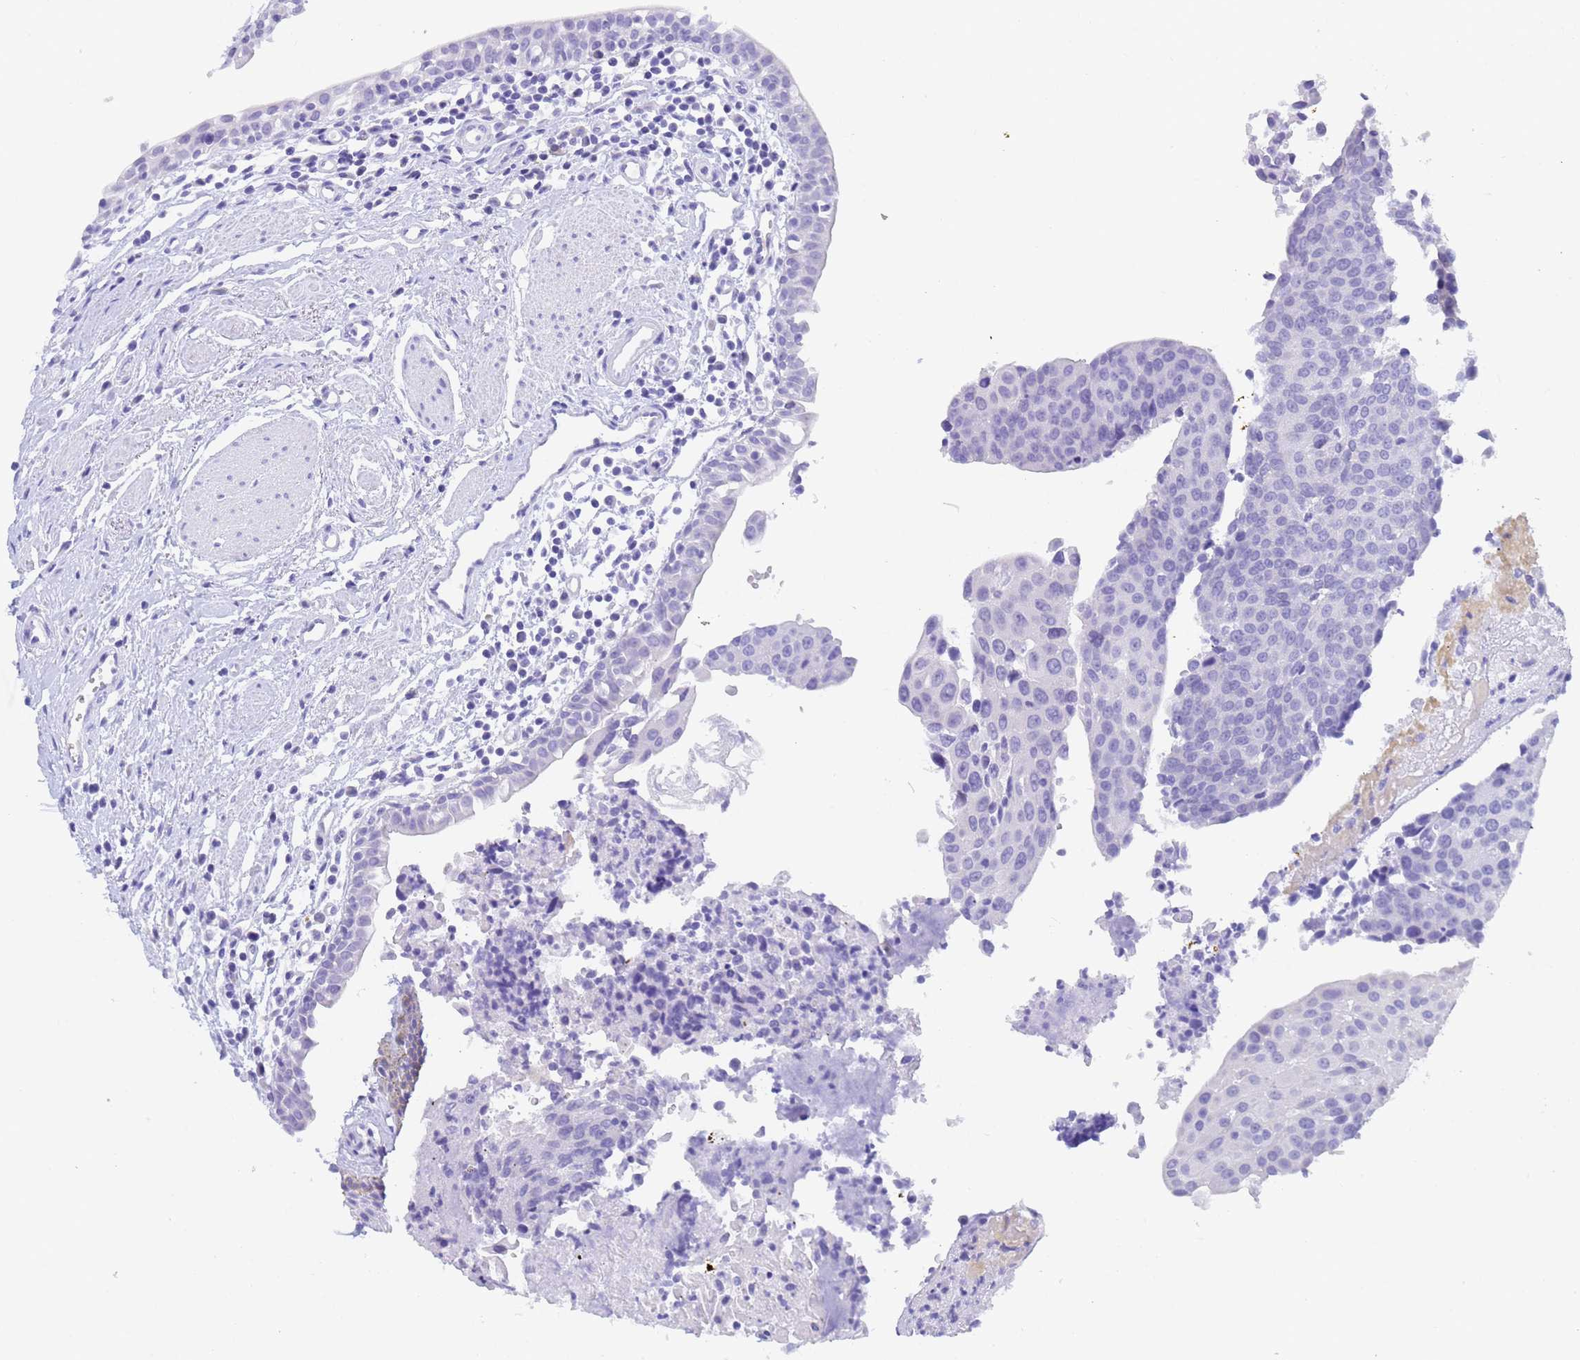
{"staining": {"intensity": "negative", "quantity": "none", "location": "none"}, "tissue": "urothelial cancer", "cell_type": "Tumor cells", "image_type": "cancer", "snomed": [{"axis": "morphology", "description": "Urothelial carcinoma, High grade"}, {"axis": "topography", "description": "Urinary bladder"}], "caption": "Micrograph shows no significant protein expression in tumor cells of urothelial cancer. (Immunohistochemistry, brightfield microscopy, high magnification).", "gene": "STATH", "patient": {"sex": "female", "age": 85}}